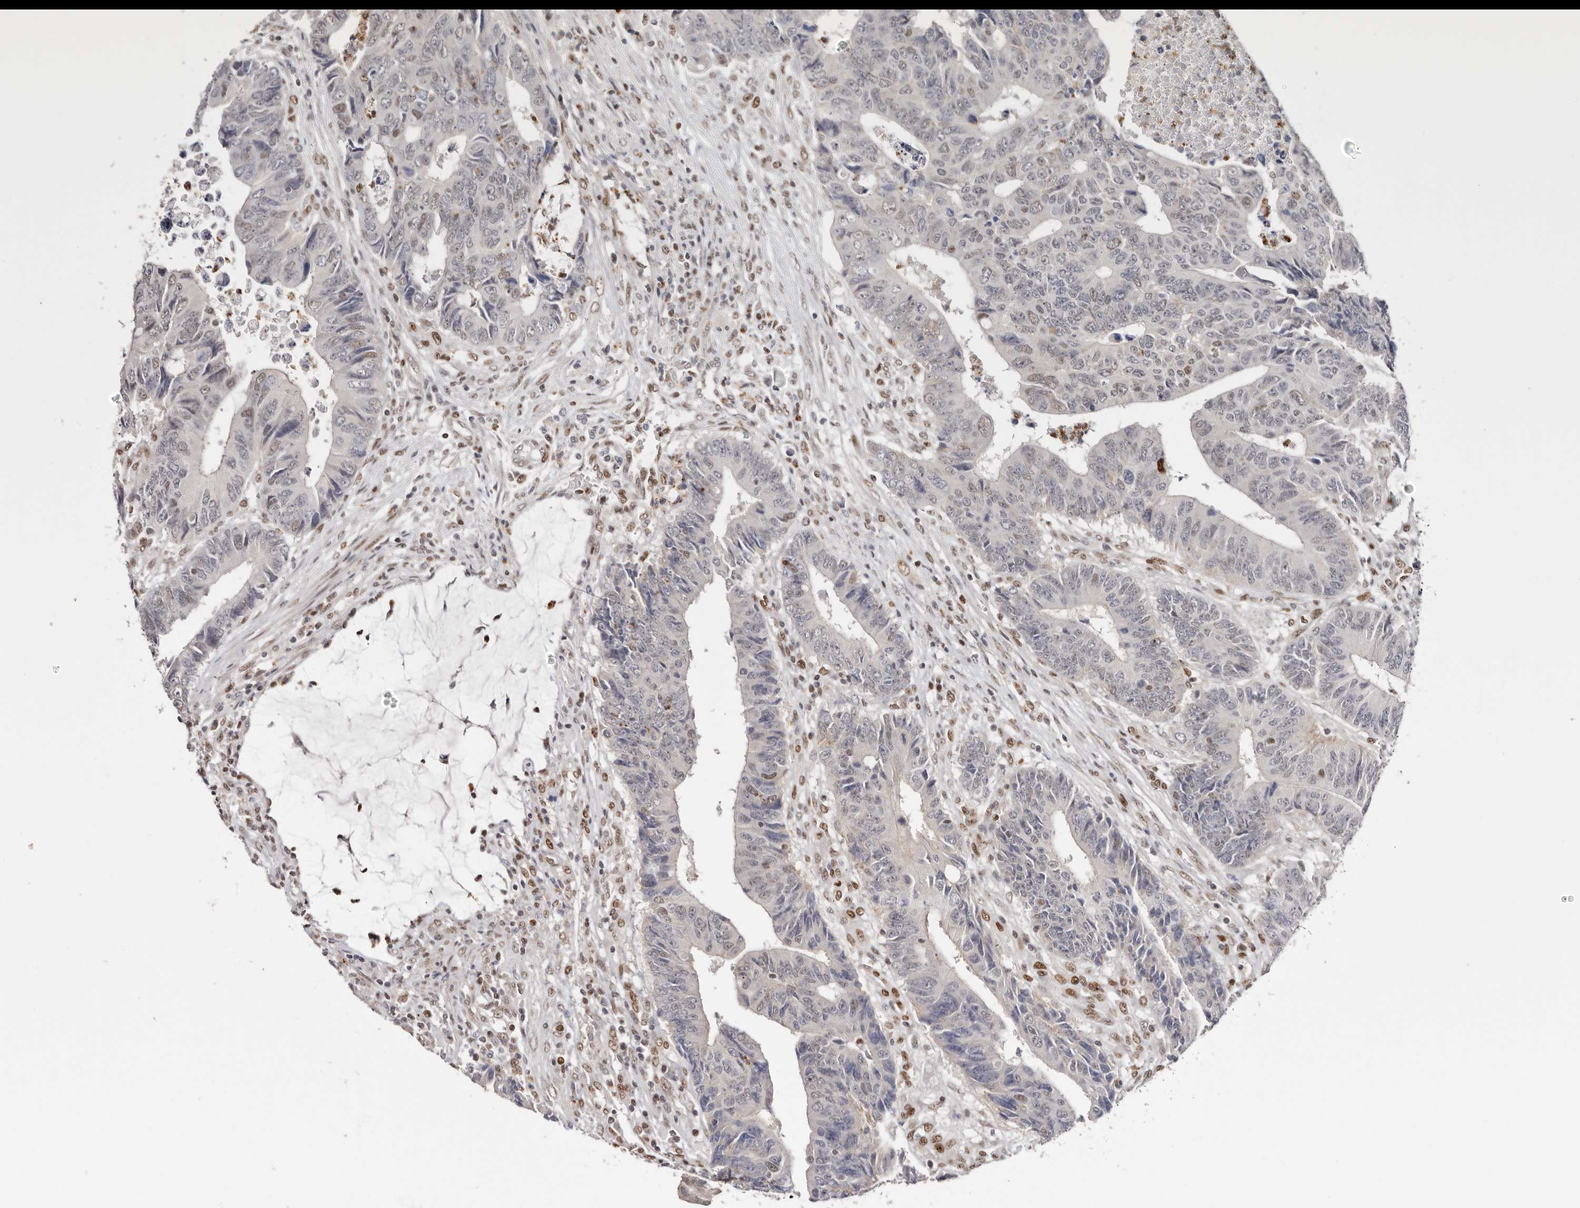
{"staining": {"intensity": "weak", "quantity": "<25%", "location": "nuclear"}, "tissue": "colorectal cancer", "cell_type": "Tumor cells", "image_type": "cancer", "snomed": [{"axis": "morphology", "description": "Adenocarcinoma, NOS"}, {"axis": "topography", "description": "Rectum"}], "caption": "Immunohistochemical staining of human colorectal adenocarcinoma displays no significant positivity in tumor cells. The staining is performed using DAB (3,3'-diaminobenzidine) brown chromogen with nuclei counter-stained in using hematoxylin.", "gene": "SMAD7", "patient": {"sex": "male", "age": 84}}